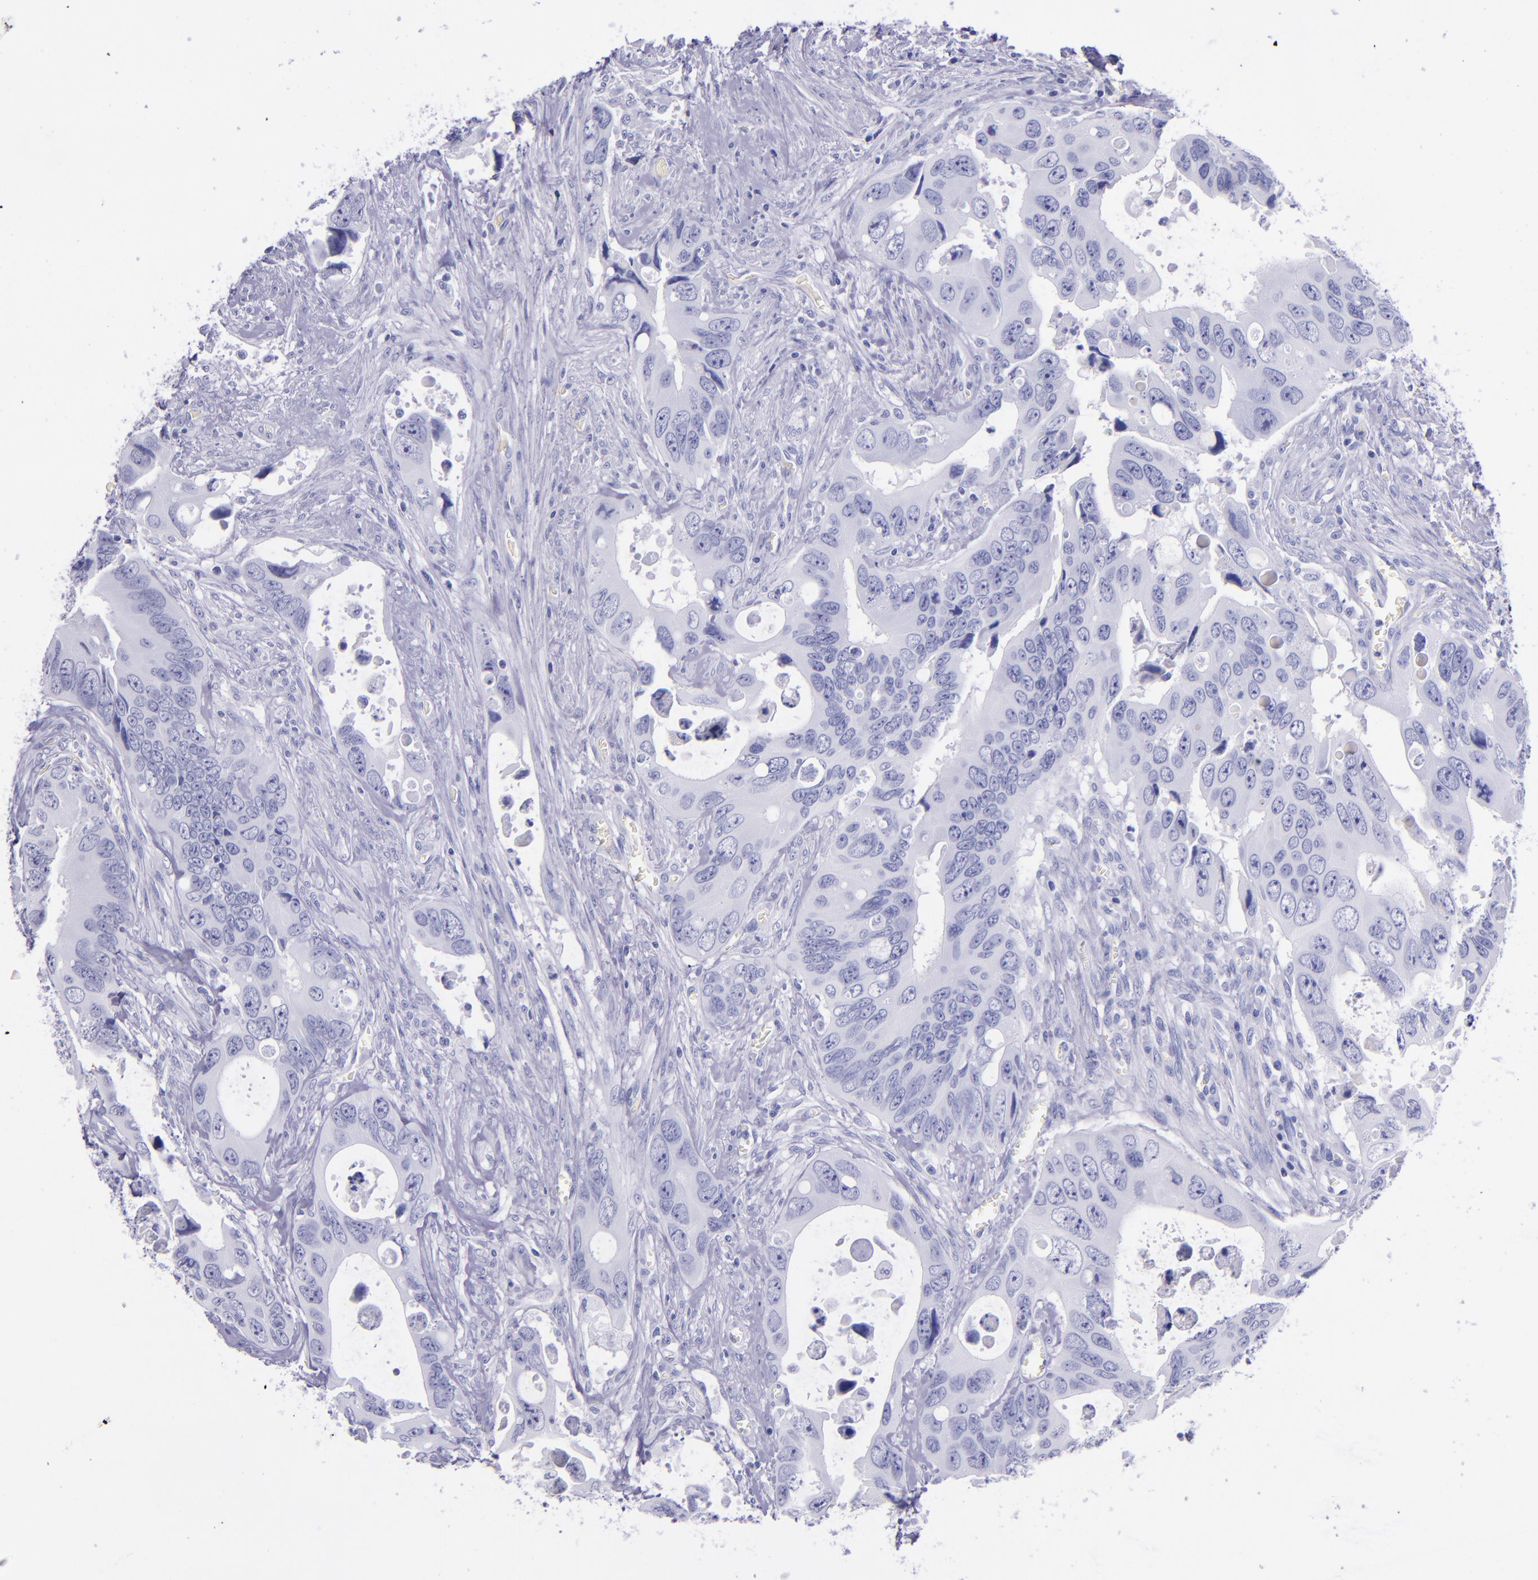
{"staining": {"intensity": "negative", "quantity": "none", "location": "none"}, "tissue": "colorectal cancer", "cell_type": "Tumor cells", "image_type": "cancer", "snomed": [{"axis": "morphology", "description": "Adenocarcinoma, NOS"}, {"axis": "topography", "description": "Rectum"}], "caption": "A high-resolution histopathology image shows IHC staining of colorectal cancer, which exhibits no significant positivity in tumor cells. Brightfield microscopy of IHC stained with DAB (brown) and hematoxylin (blue), captured at high magnification.", "gene": "MBP", "patient": {"sex": "male", "age": 70}}